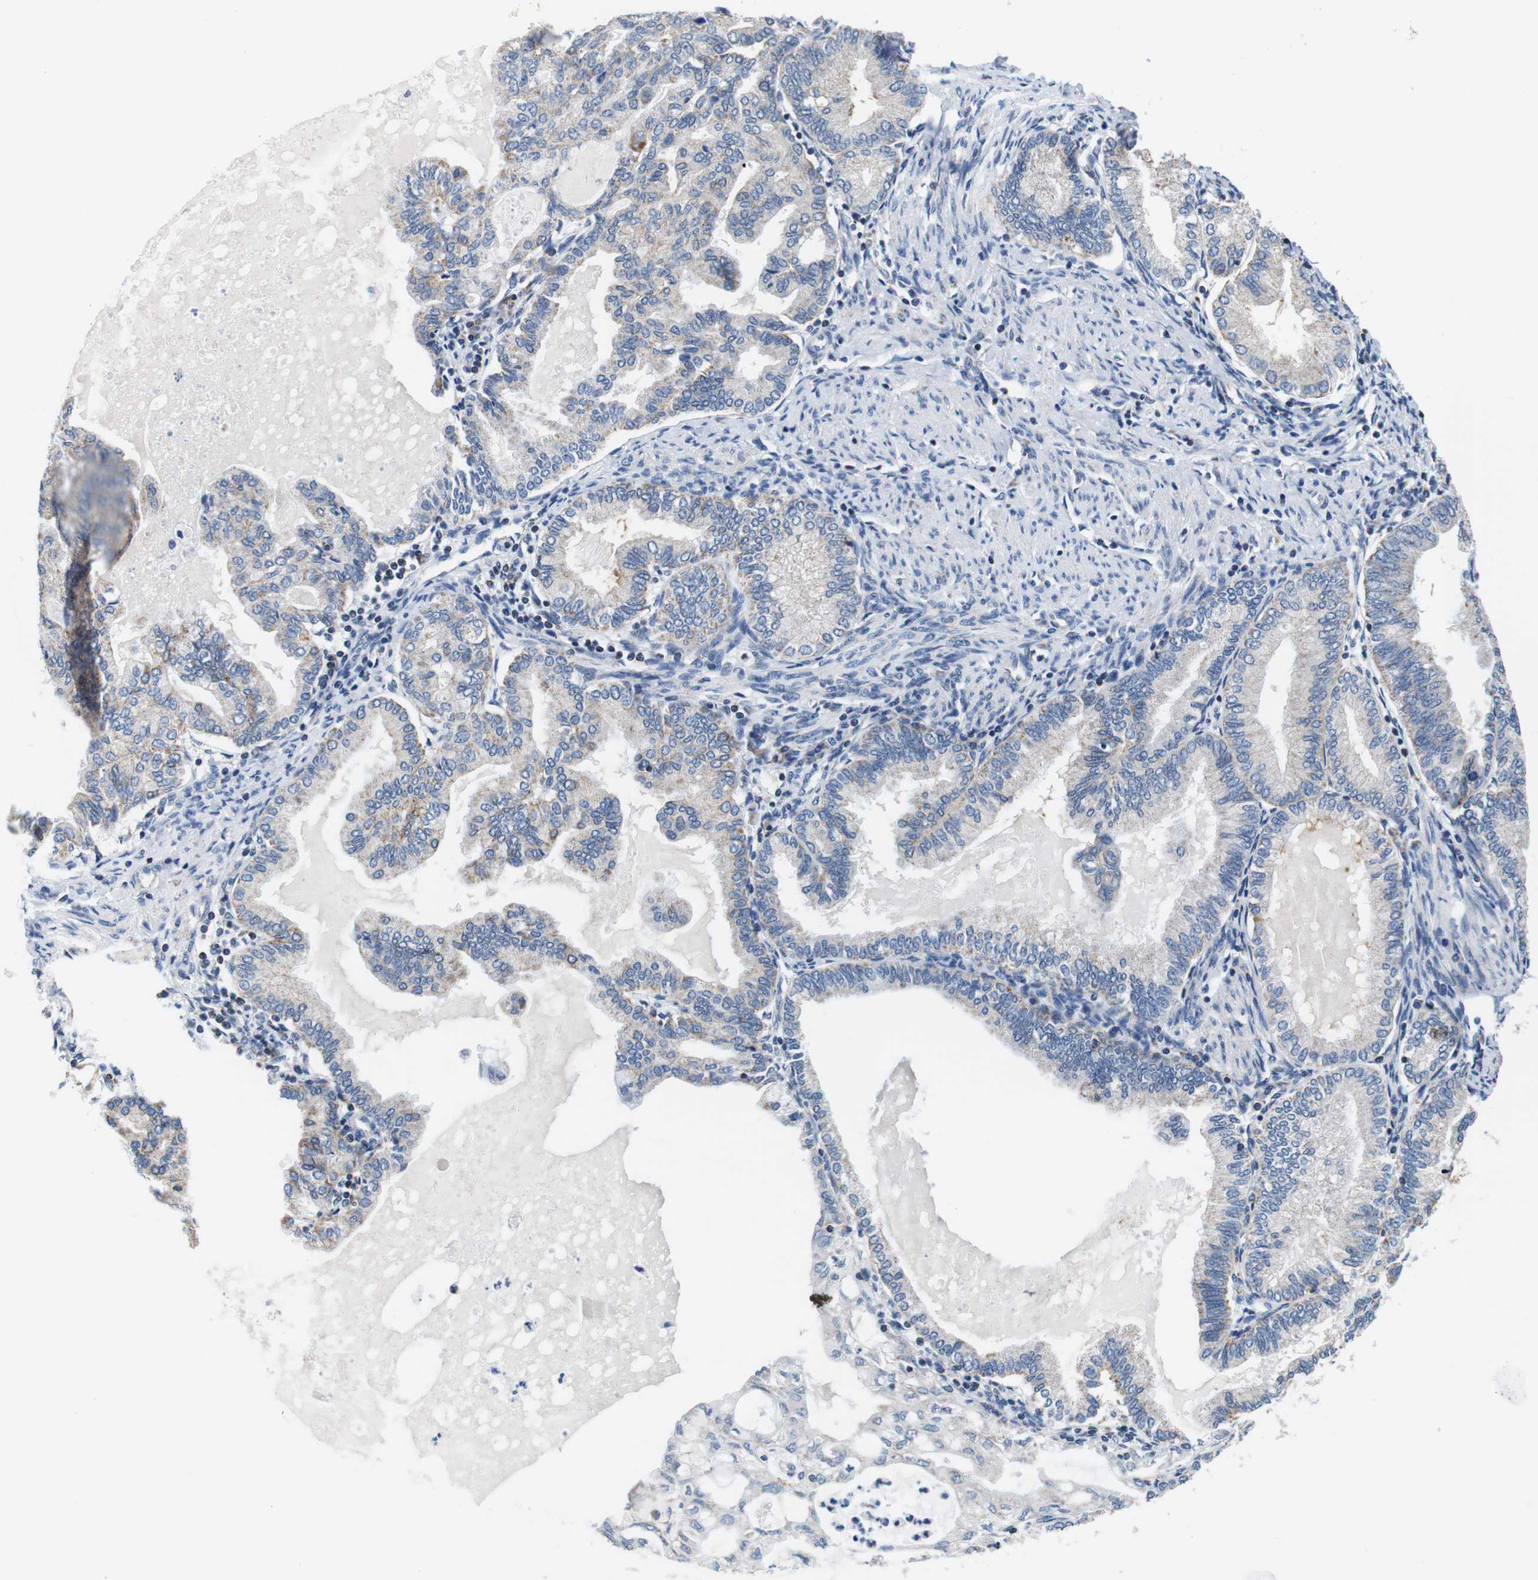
{"staining": {"intensity": "negative", "quantity": "none", "location": "none"}, "tissue": "endometrial cancer", "cell_type": "Tumor cells", "image_type": "cancer", "snomed": [{"axis": "morphology", "description": "Adenocarcinoma, NOS"}, {"axis": "topography", "description": "Endometrium"}], "caption": "Immunohistochemical staining of endometrial cancer (adenocarcinoma) displays no significant expression in tumor cells.", "gene": "LRP4", "patient": {"sex": "female", "age": 86}}